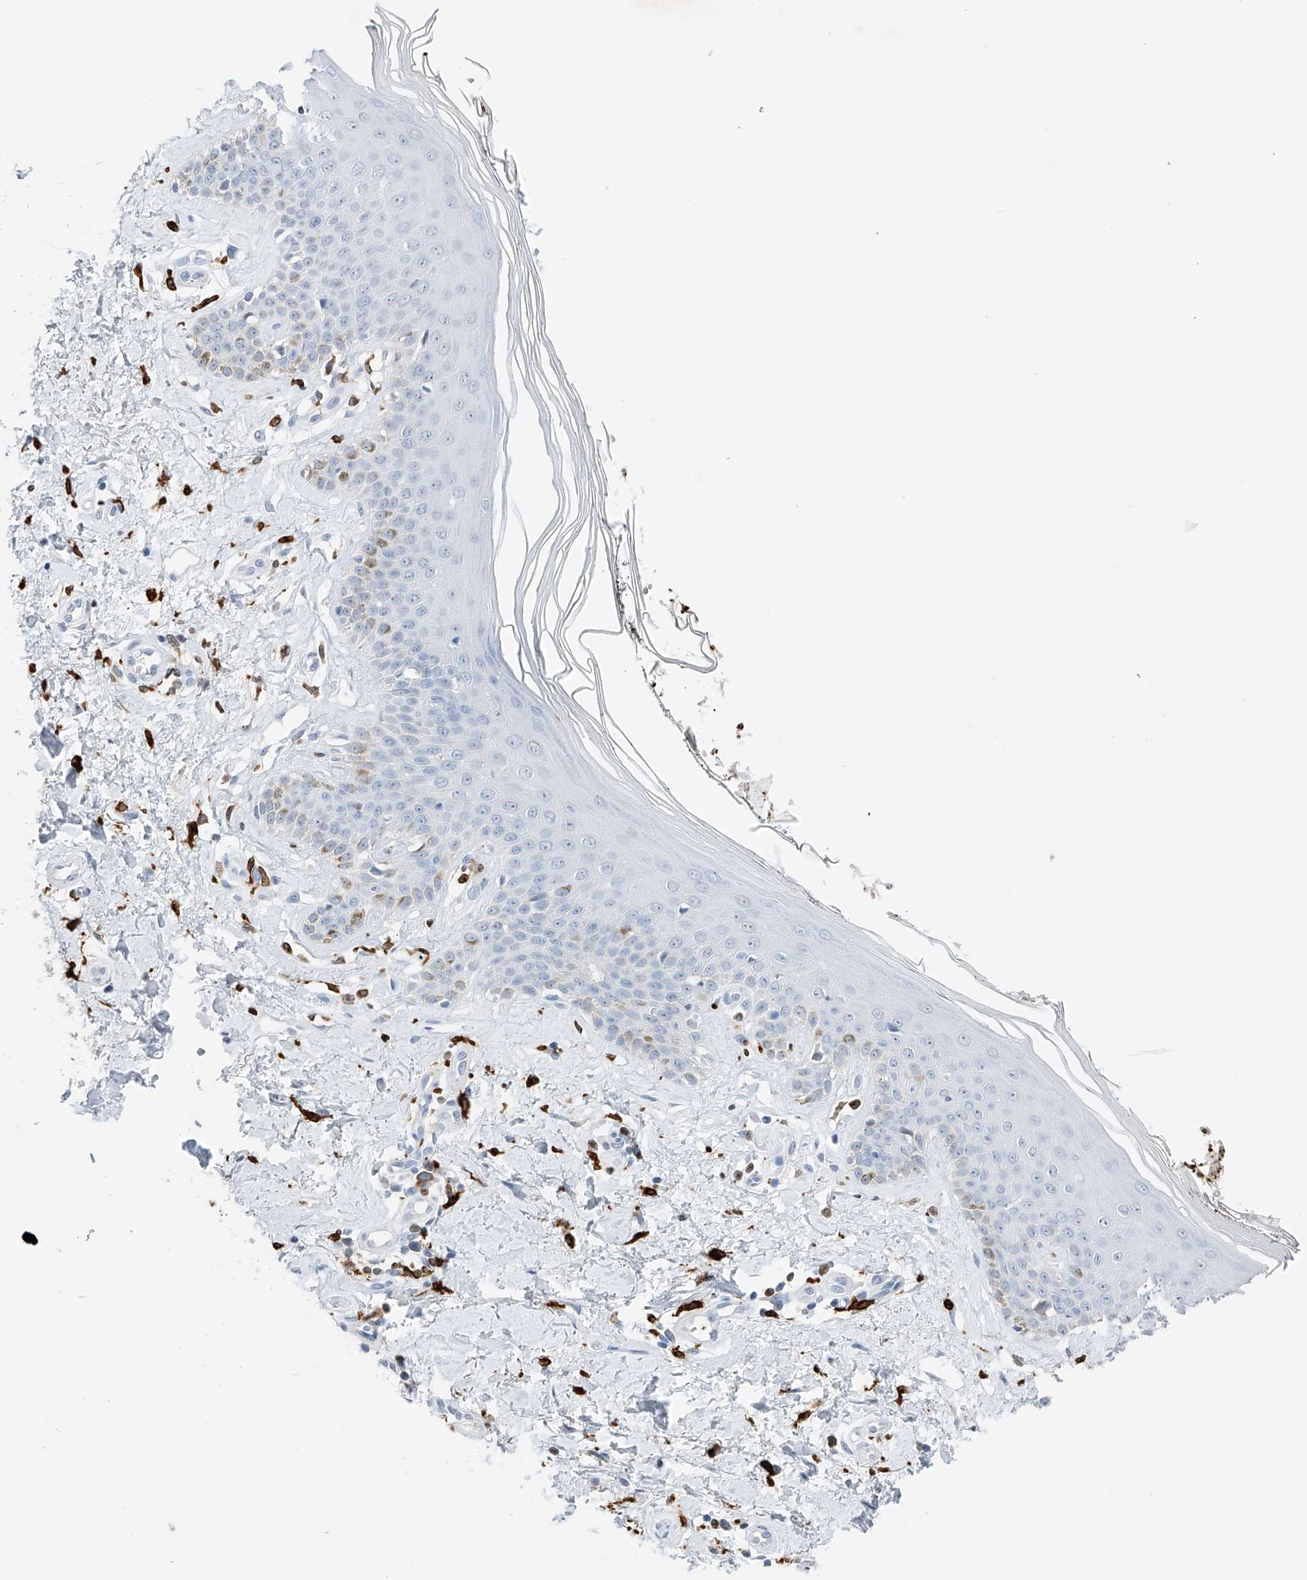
{"staining": {"intensity": "negative", "quantity": "none", "location": "none"}, "tissue": "skin", "cell_type": "Fibroblasts", "image_type": "normal", "snomed": [{"axis": "morphology", "description": "Normal tissue, NOS"}, {"axis": "topography", "description": "Skin"}], "caption": "Immunohistochemical staining of unremarkable human skin shows no significant positivity in fibroblasts.", "gene": "TBXAS1", "patient": {"sex": "female", "age": 64}}